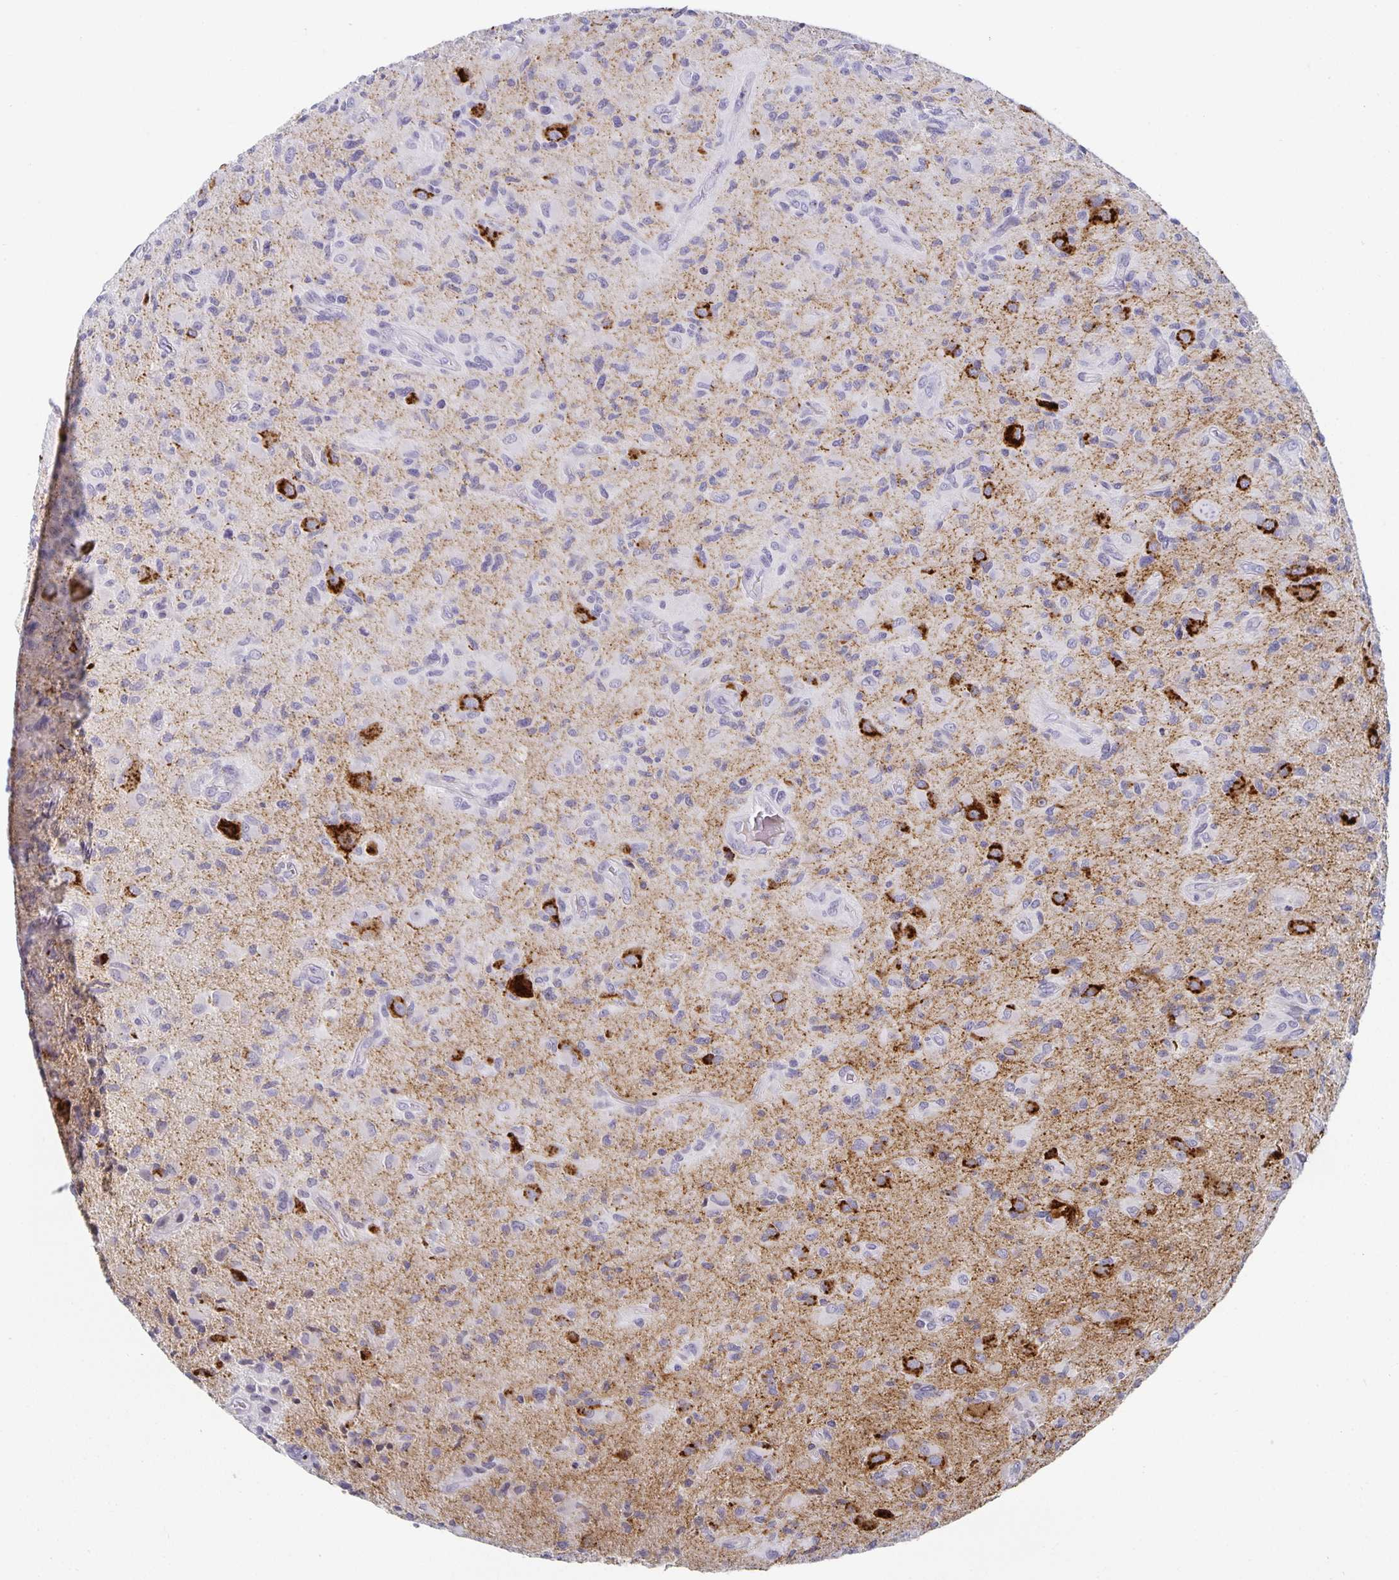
{"staining": {"intensity": "negative", "quantity": "none", "location": "none"}, "tissue": "glioma", "cell_type": "Tumor cells", "image_type": "cancer", "snomed": [{"axis": "morphology", "description": "Glioma, malignant, High grade"}, {"axis": "topography", "description": "Brain"}], "caption": "This is an IHC photomicrograph of human glioma. There is no positivity in tumor cells.", "gene": "CHGA", "patient": {"sex": "female", "age": 65}}